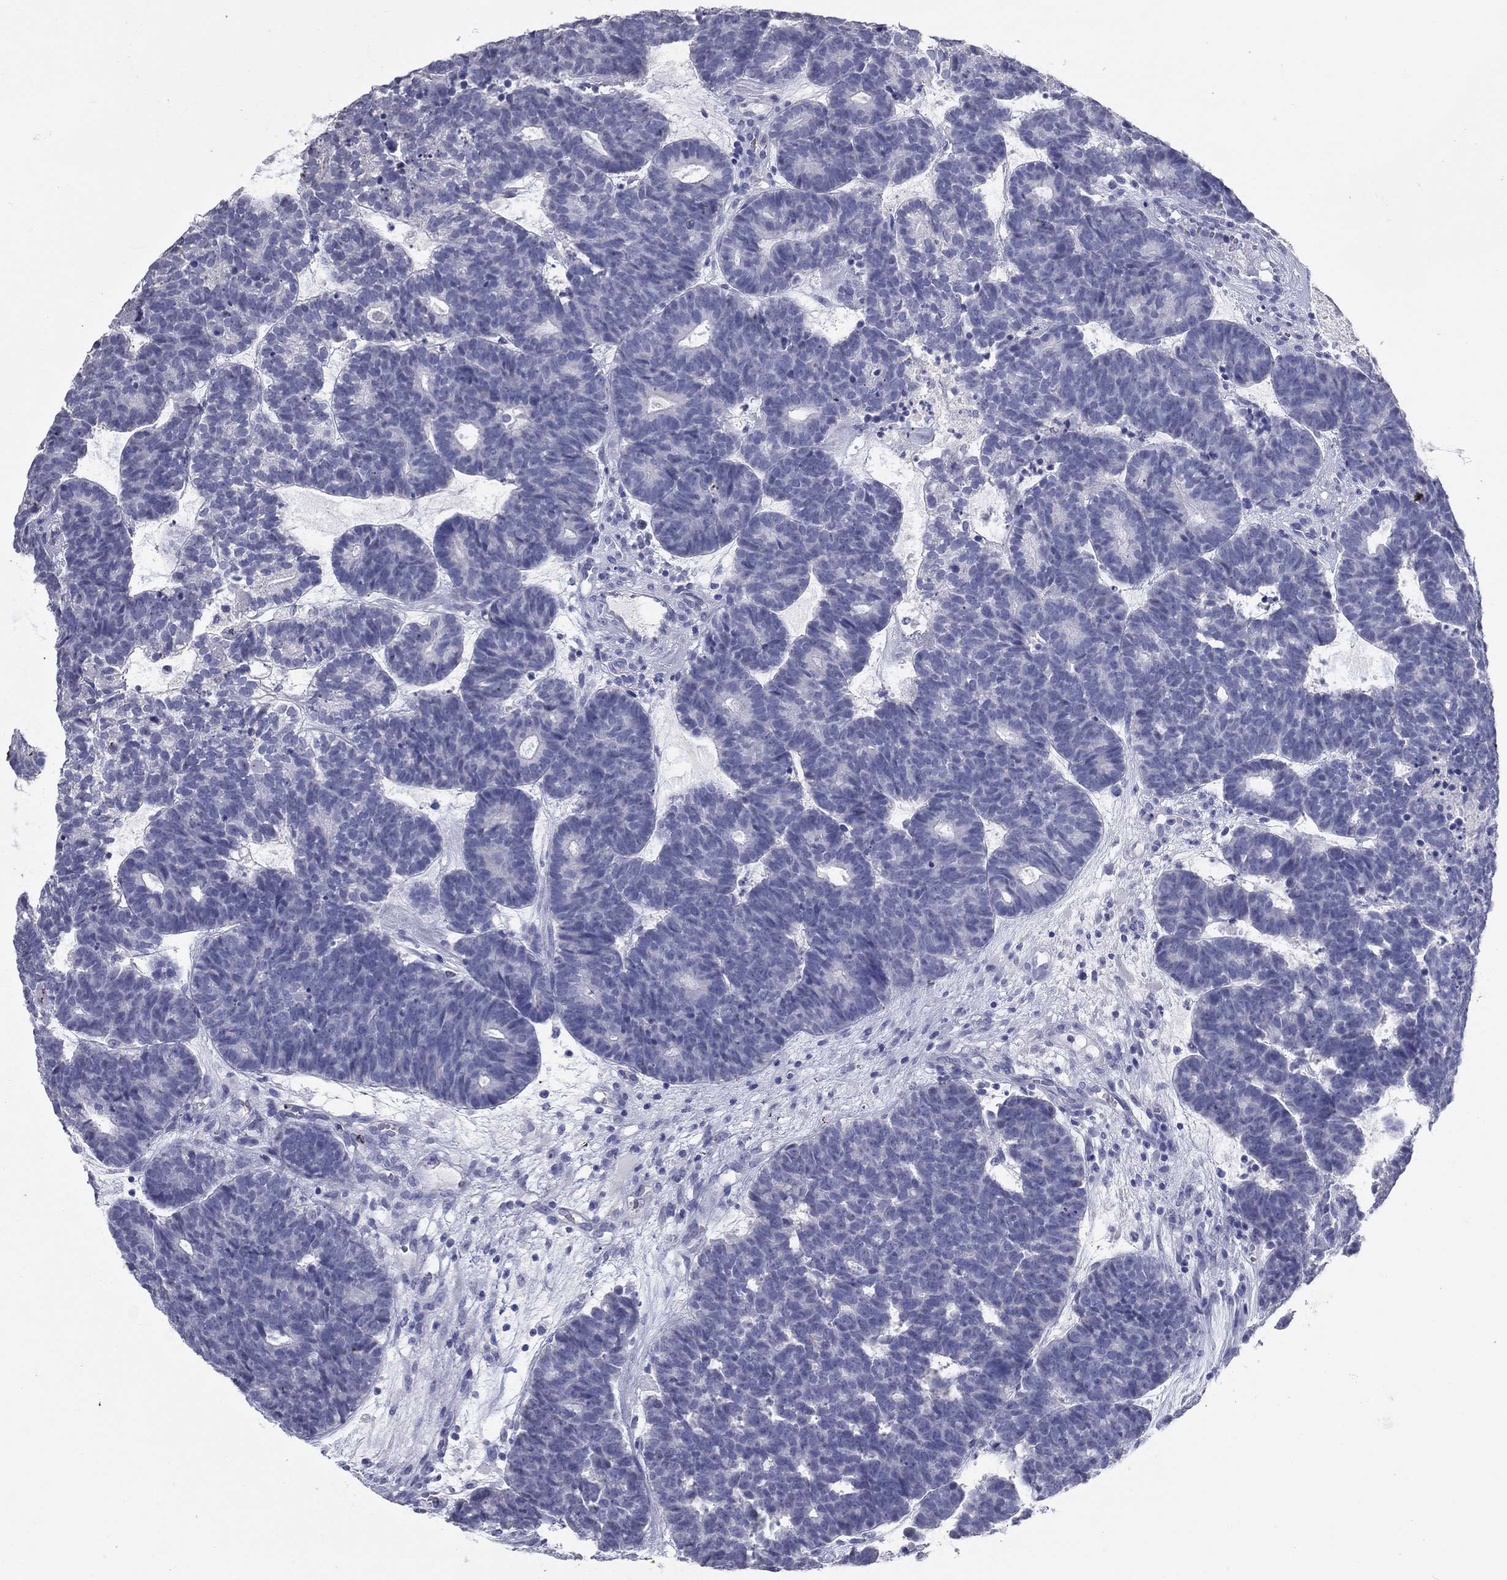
{"staining": {"intensity": "negative", "quantity": "none", "location": "none"}, "tissue": "head and neck cancer", "cell_type": "Tumor cells", "image_type": "cancer", "snomed": [{"axis": "morphology", "description": "Adenocarcinoma, NOS"}, {"axis": "topography", "description": "Head-Neck"}], "caption": "Immunohistochemical staining of head and neck cancer reveals no significant positivity in tumor cells. The staining is performed using DAB brown chromogen with nuclei counter-stained in using hematoxylin.", "gene": "KRT75", "patient": {"sex": "female", "age": 81}}